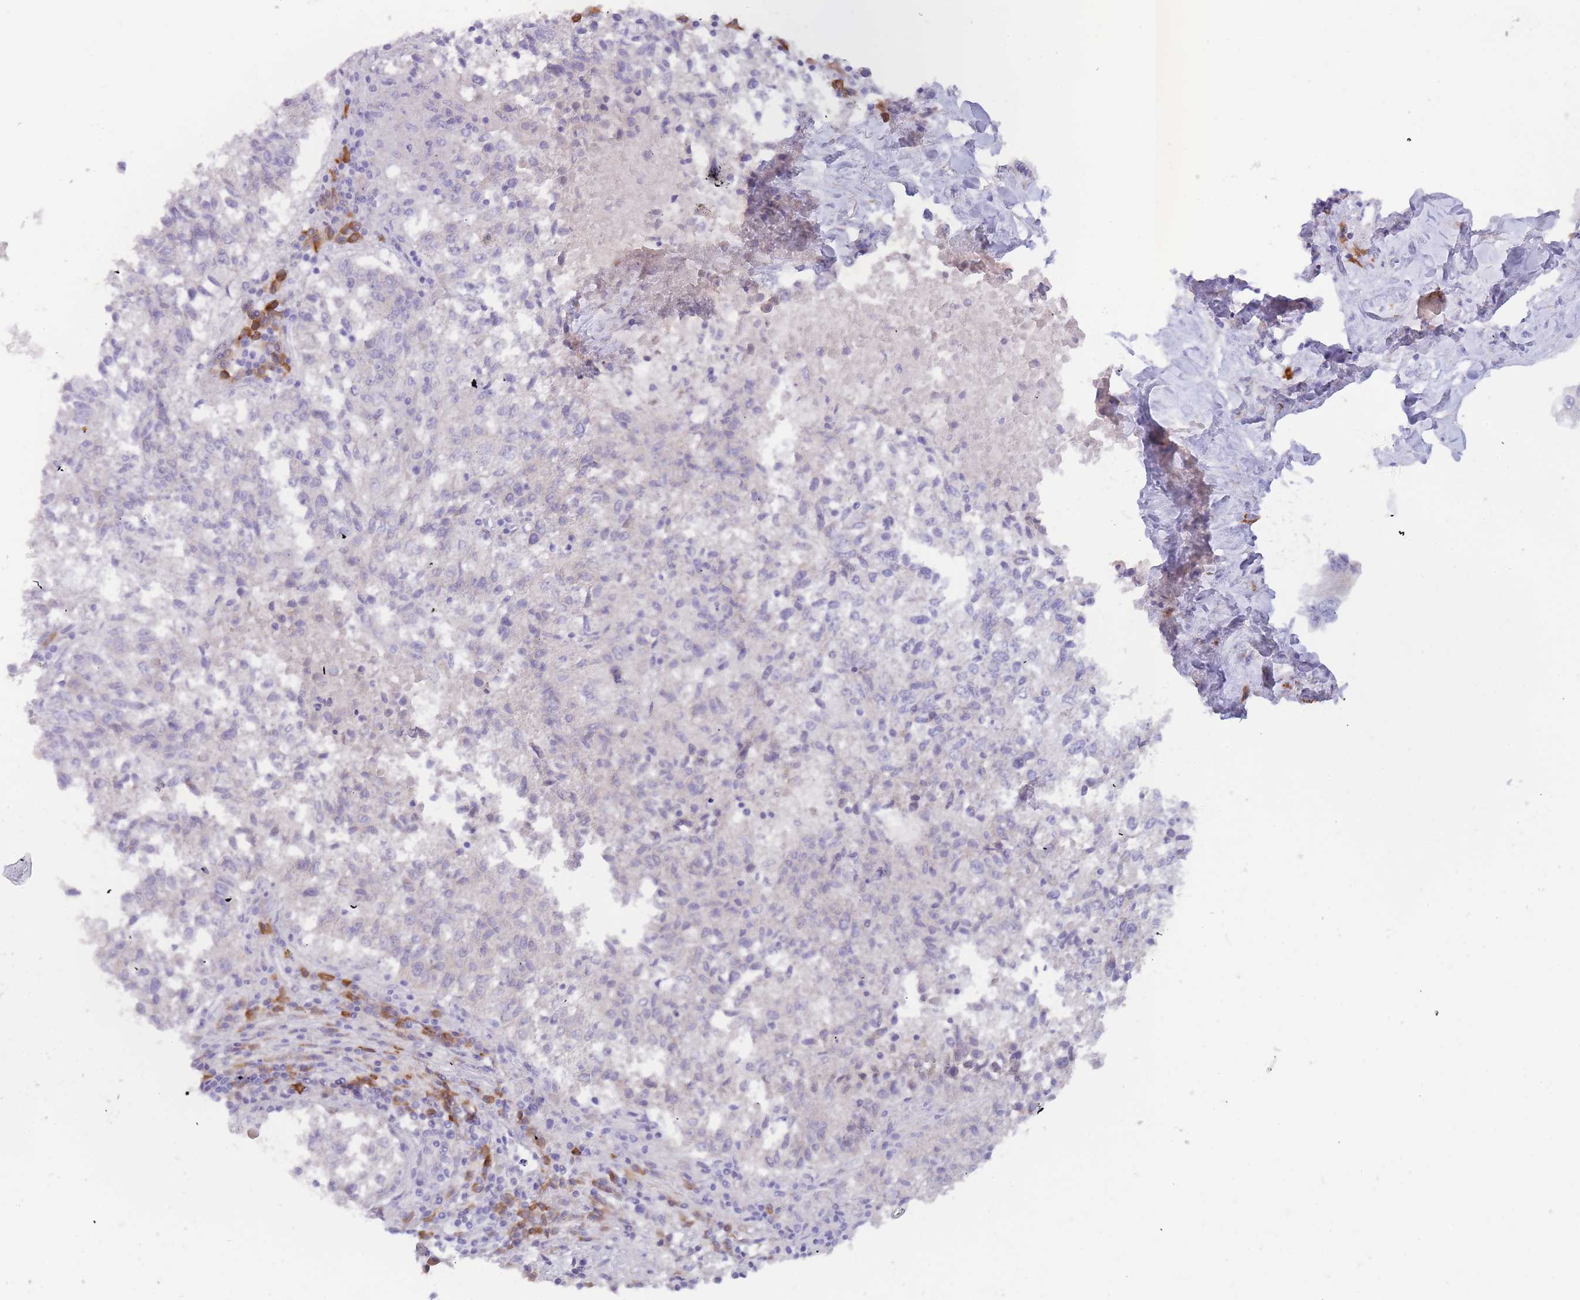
{"staining": {"intensity": "negative", "quantity": "none", "location": "none"}, "tissue": "lung cancer", "cell_type": "Tumor cells", "image_type": "cancer", "snomed": [{"axis": "morphology", "description": "Squamous cell carcinoma, NOS"}, {"axis": "topography", "description": "Lung"}], "caption": "High magnification brightfield microscopy of lung cancer (squamous cell carcinoma) stained with DAB (brown) and counterstained with hematoxylin (blue): tumor cells show no significant staining. (Brightfield microscopy of DAB IHC at high magnification).", "gene": "SLC35E4", "patient": {"sex": "male", "age": 73}}